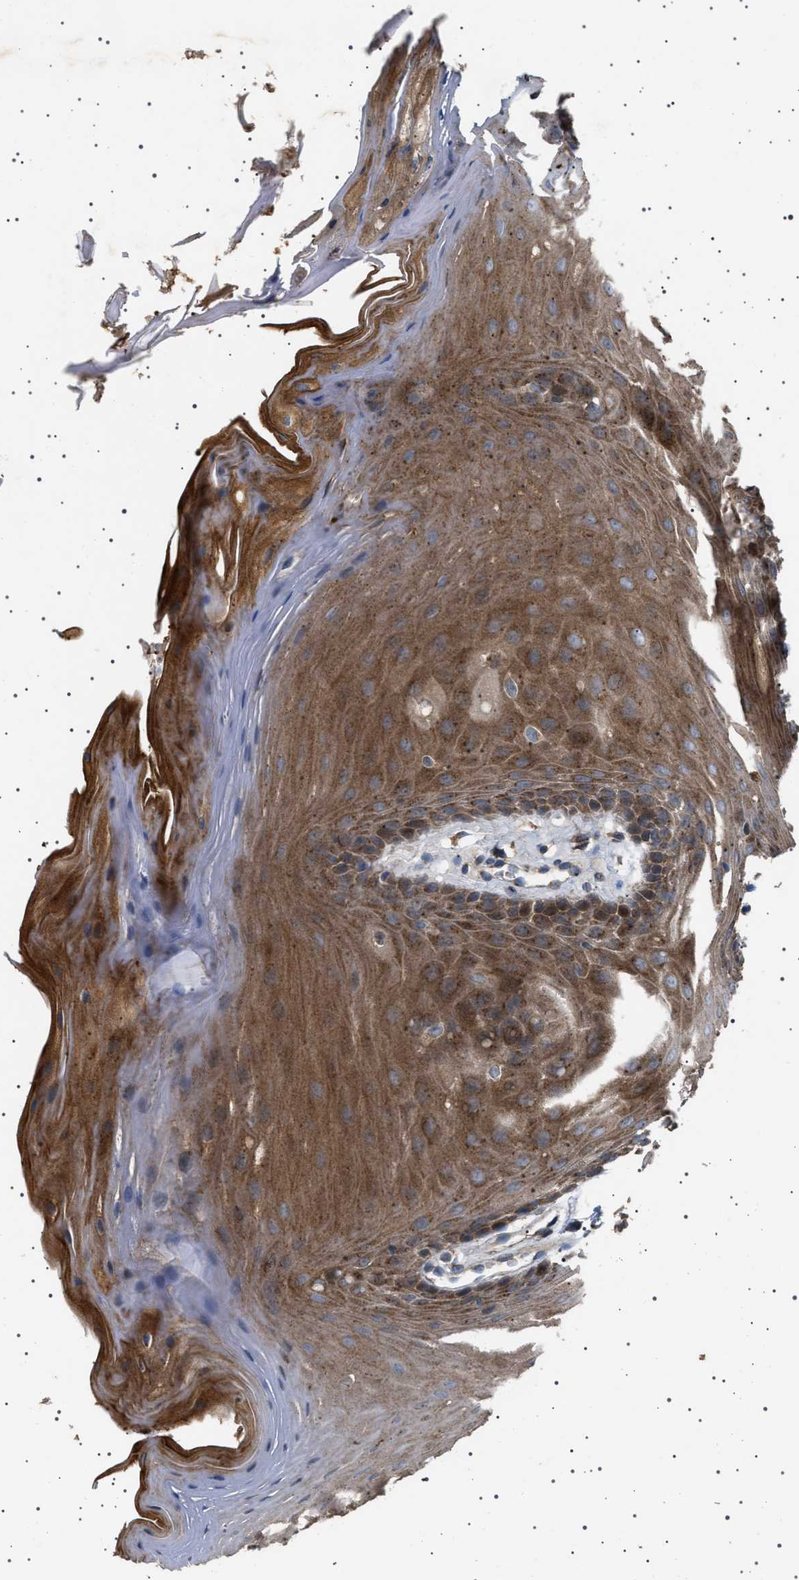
{"staining": {"intensity": "strong", "quantity": ">75%", "location": "cytoplasmic/membranous"}, "tissue": "oral mucosa", "cell_type": "Squamous epithelial cells", "image_type": "normal", "snomed": [{"axis": "morphology", "description": "Normal tissue, NOS"}, {"axis": "morphology", "description": "Squamous cell carcinoma, NOS"}, {"axis": "topography", "description": "Oral tissue"}, {"axis": "topography", "description": "Head-Neck"}], "caption": "High-magnification brightfield microscopy of normal oral mucosa stained with DAB (brown) and counterstained with hematoxylin (blue). squamous epithelial cells exhibit strong cytoplasmic/membranous expression is present in approximately>75% of cells. Using DAB (3,3'-diaminobenzidine) (brown) and hematoxylin (blue) stains, captured at high magnification using brightfield microscopy.", "gene": "CCDC186", "patient": {"sex": "male", "age": 71}}